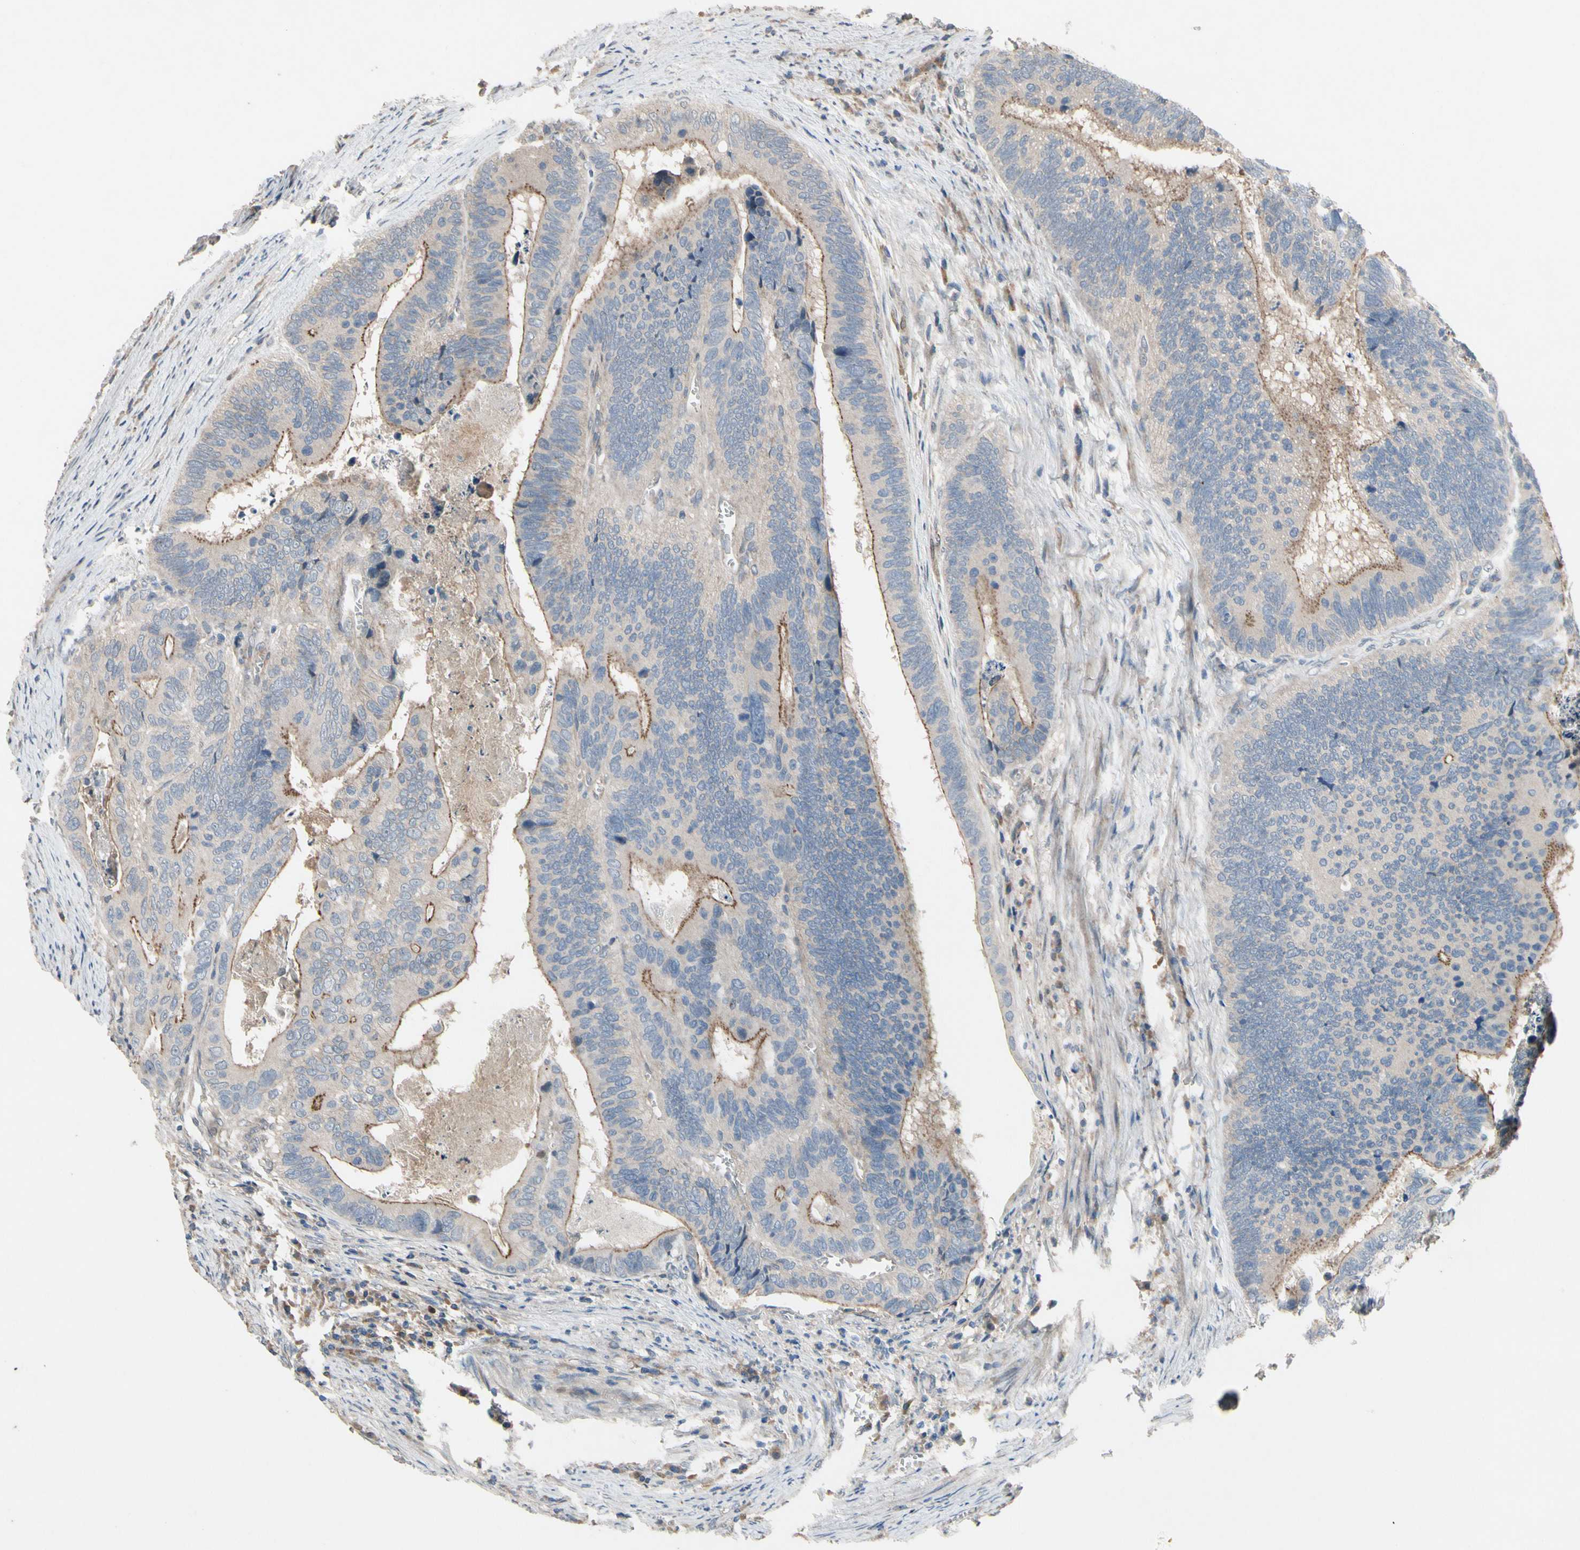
{"staining": {"intensity": "moderate", "quantity": "25%-75%", "location": "cytoplasmic/membranous"}, "tissue": "colorectal cancer", "cell_type": "Tumor cells", "image_type": "cancer", "snomed": [{"axis": "morphology", "description": "Adenocarcinoma, NOS"}, {"axis": "topography", "description": "Colon"}], "caption": "This photomicrograph exhibits adenocarcinoma (colorectal) stained with immunohistochemistry (IHC) to label a protein in brown. The cytoplasmic/membranous of tumor cells show moderate positivity for the protein. Nuclei are counter-stained blue.", "gene": "ICAM5", "patient": {"sex": "male", "age": 72}}